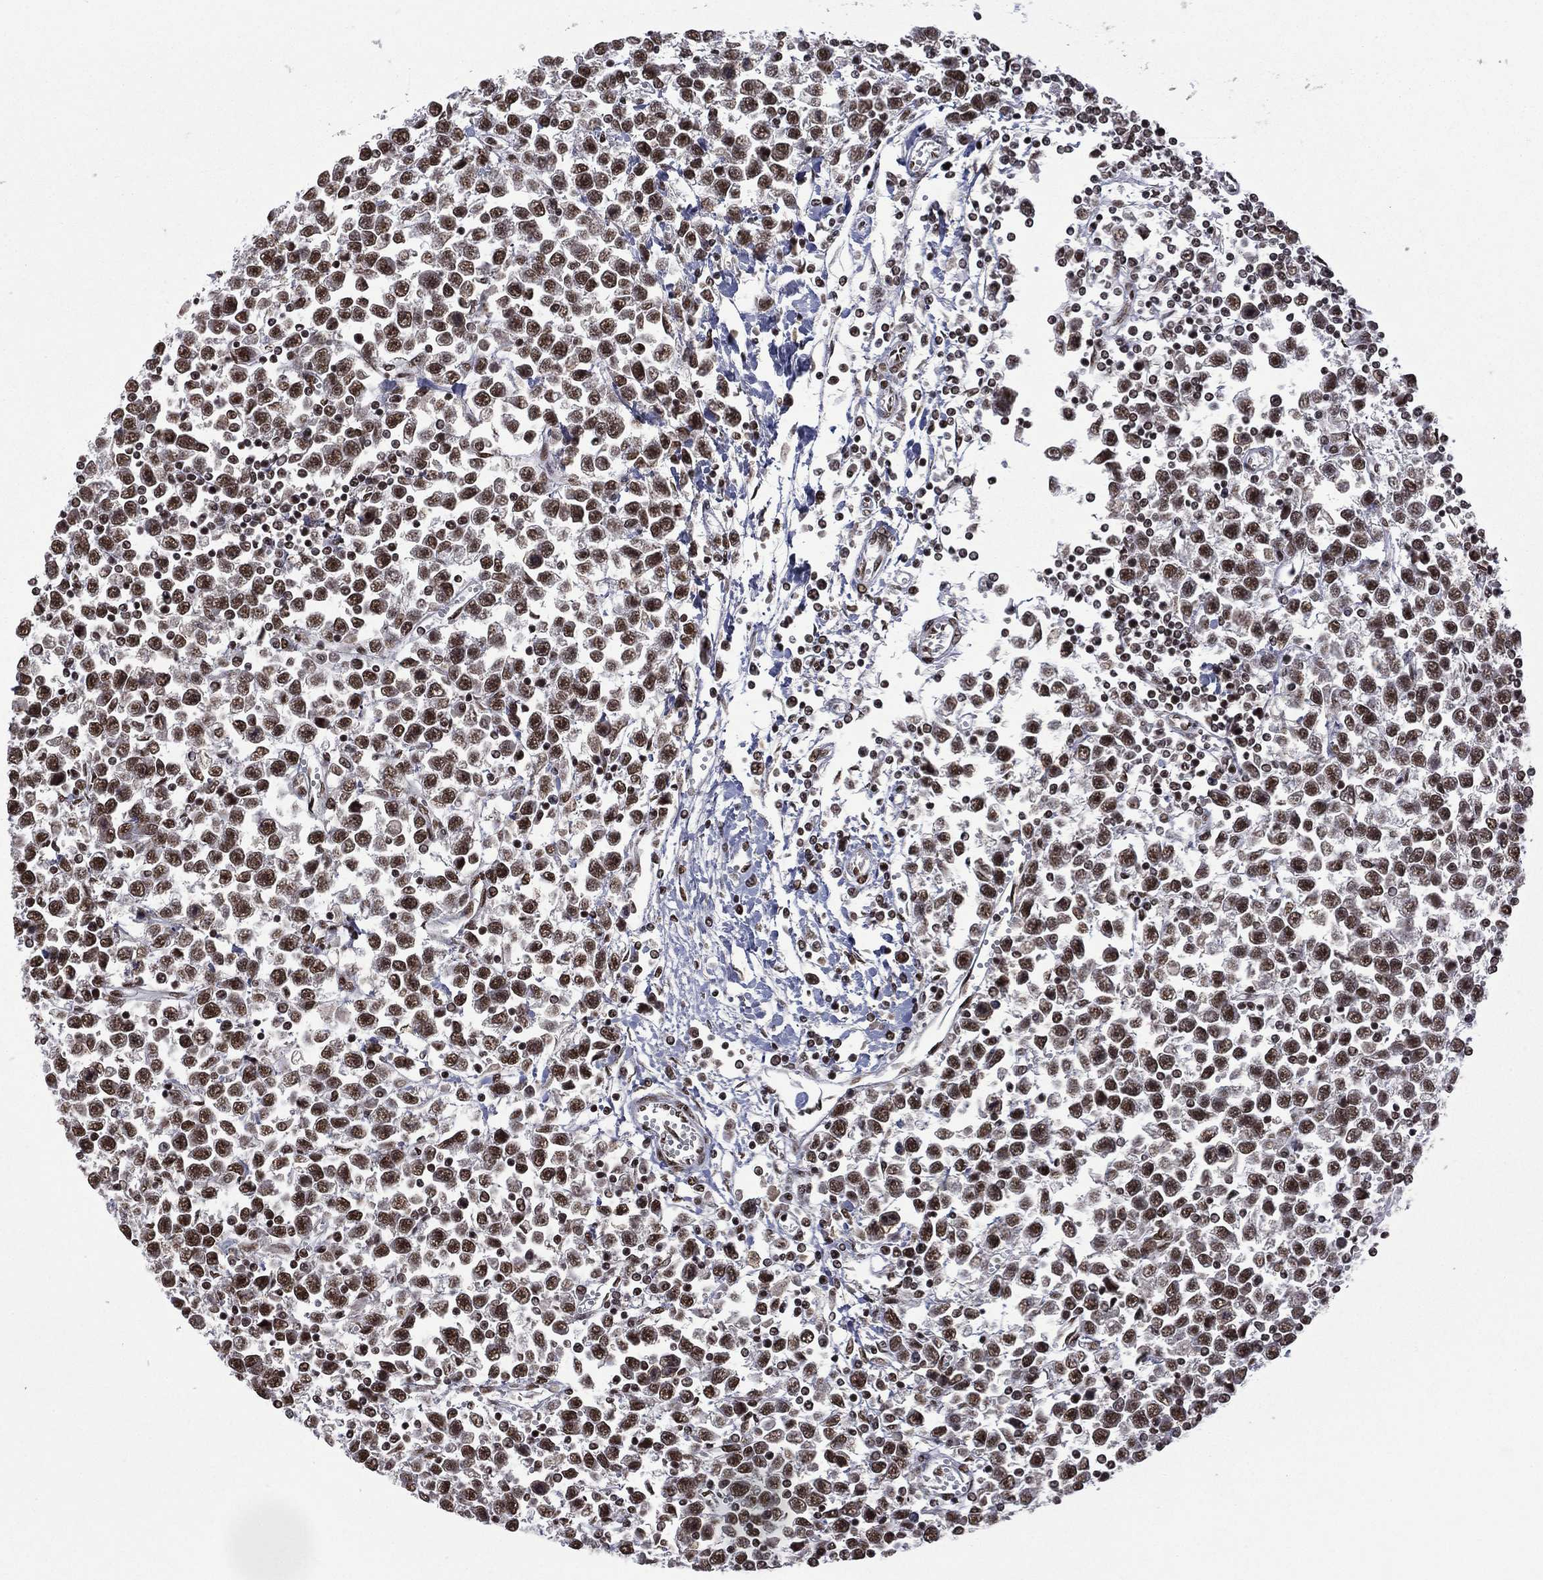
{"staining": {"intensity": "moderate", "quantity": "25%-75%", "location": "nuclear"}, "tissue": "testis cancer", "cell_type": "Tumor cells", "image_type": "cancer", "snomed": [{"axis": "morphology", "description": "Seminoma, NOS"}, {"axis": "topography", "description": "Testis"}], "caption": "High-magnification brightfield microscopy of seminoma (testis) stained with DAB (brown) and counterstained with hematoxylin (blue). tumor cells exhibit moderate nuclear positivity is appreciated in approximately25%-75% of cells. The protein is stained brown, and the nuclei are stained in blue (DAB IHC with brightfield microscopy, high magnification).", "gene": "C5orf24", "patient": {"sex": "male", "age": 34}}